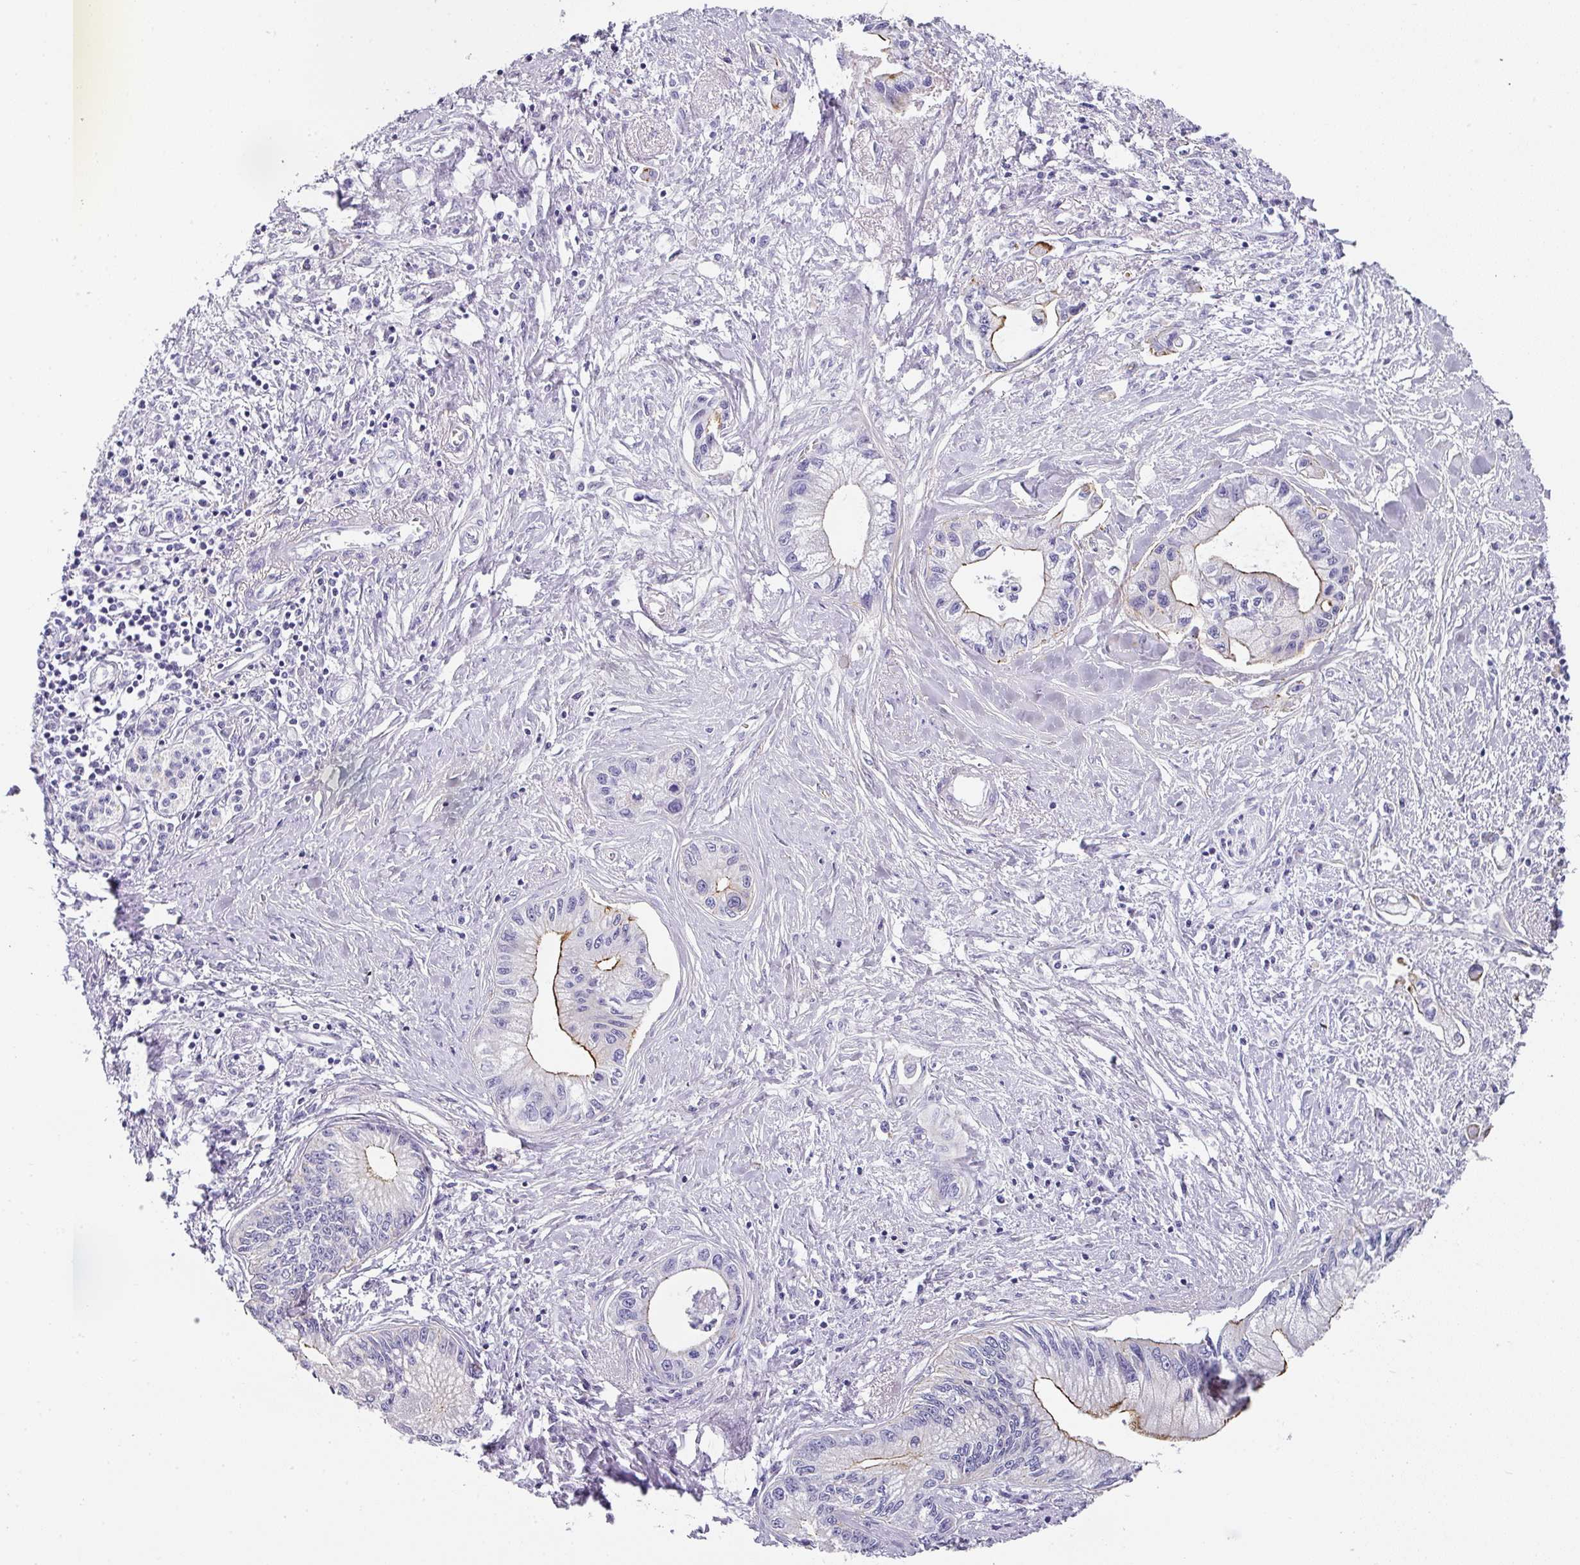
{"staining": {"intensity": "moderate", "quantity": "<25%", "location": "cytoplasmic/membranous"}, "tissue": "pancreatic cancer", "cell_type": "Tumor cells", "image_type": "cancer", "snomed": [{"axis": "morphology", "description": "Adenocarcinoma, NOS"}, {"axis": "topography", "description": "Pancreas"}], "caption": "Approximately <25% of tumor cells in adenocarcinoma (pancreatic) reveal moderate cytoplasmic/membranous protein positivity as visualized by brown immunohistochemical staining.", "gene": "ANKRD29", "patient": {"sex": "male", "age": 61}}